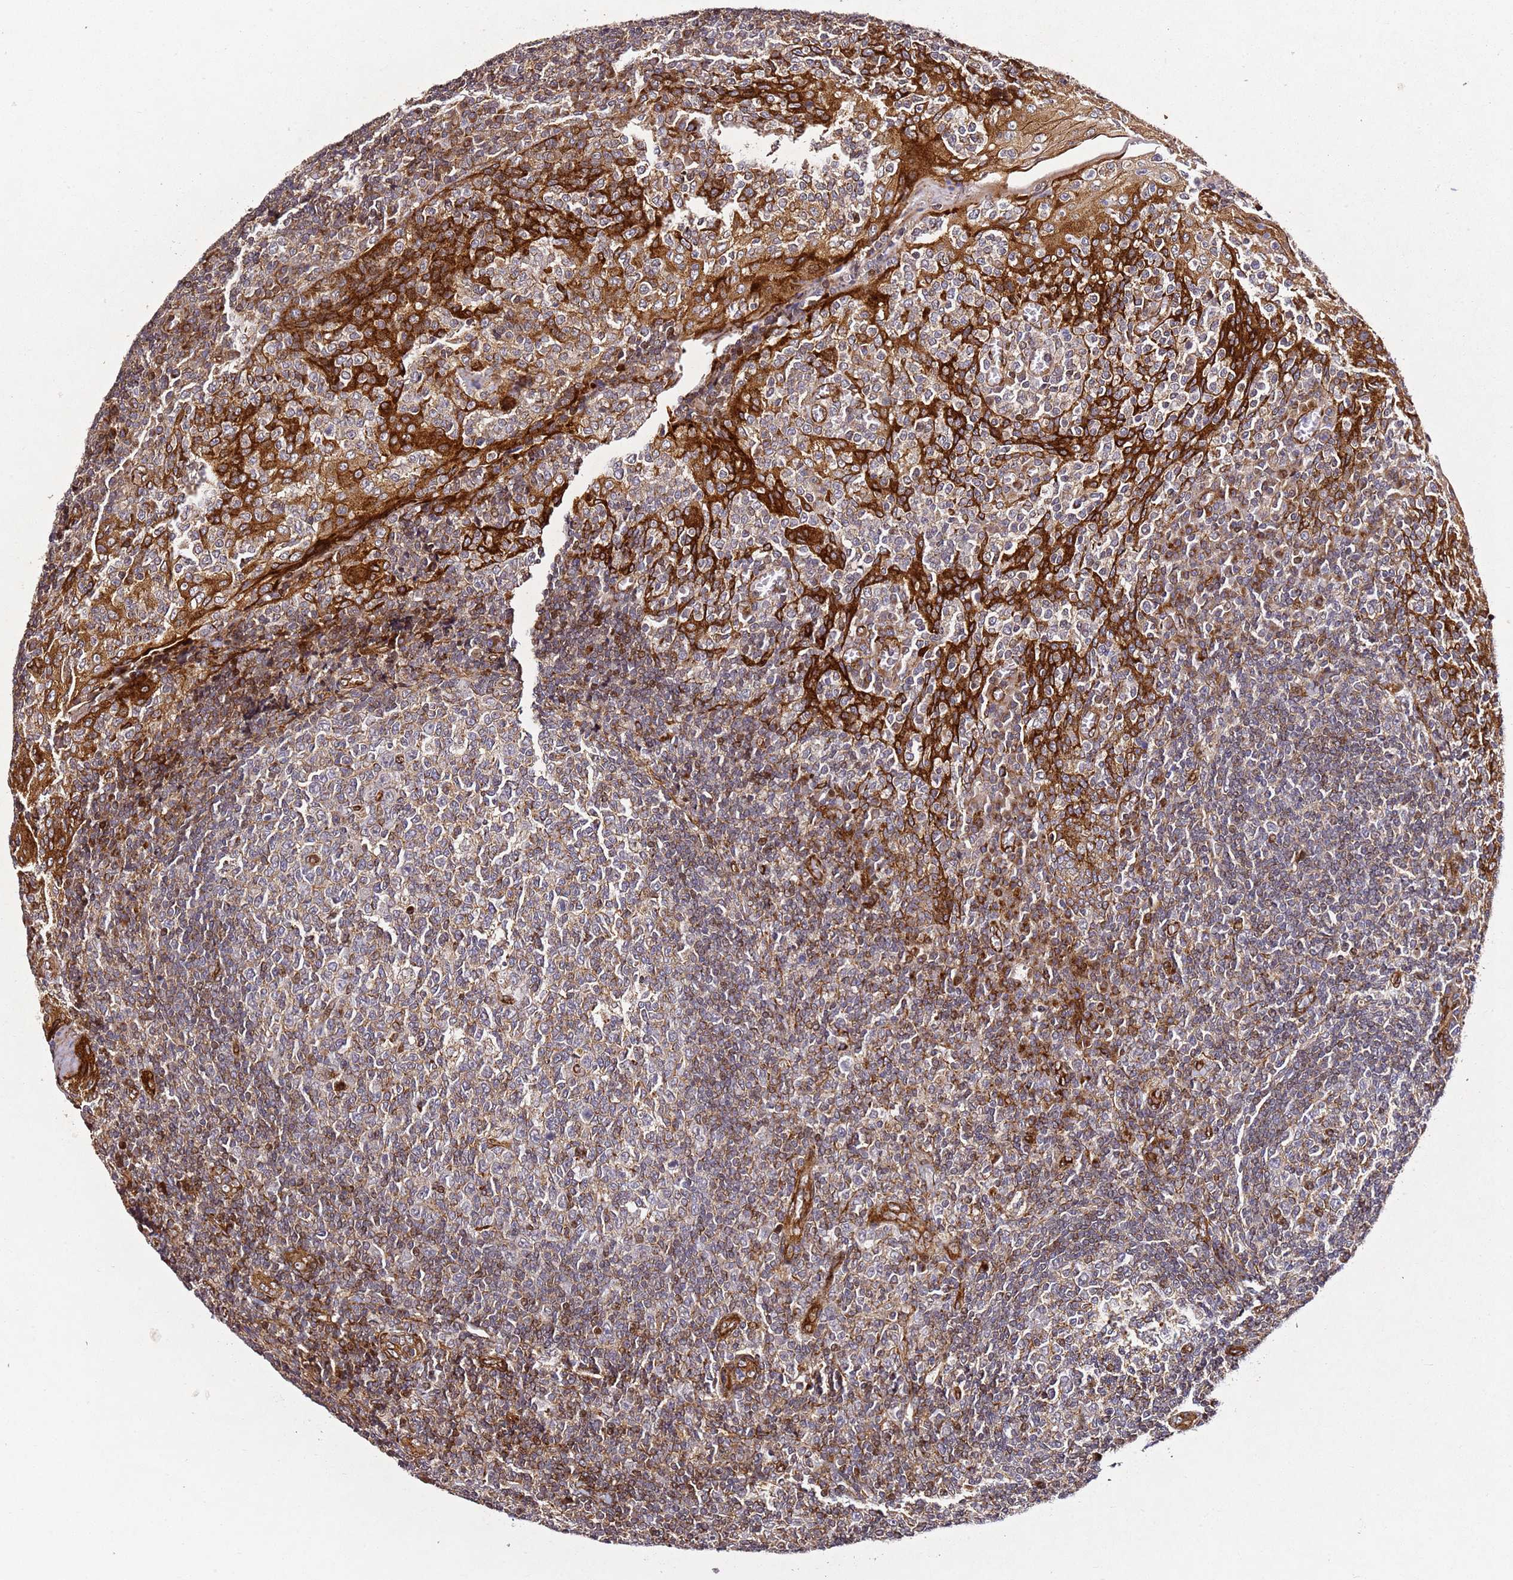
{"staining": {"intensity": "weak", "quantity": "25%-75%", "location": "cytoplasmic/membranous"}, "tissue": "tonsil", "cell_type": "Germinal center cells", "image_type": "normal", "snomed": [{"axis": "morphology", "description": "Normal tissue, NOS"}, {"axis": "topography", "description": "Tonsil"}], "caption": "The histopathology image reveals immunohistochemical staining of normal tonsil. There is weak cytoplasmic/membranous positivity is appreciated in approximately 25%-75% of germinal center cells.", "gene": "ZNF296", "patient": {"sex": "female", "age": 19}}